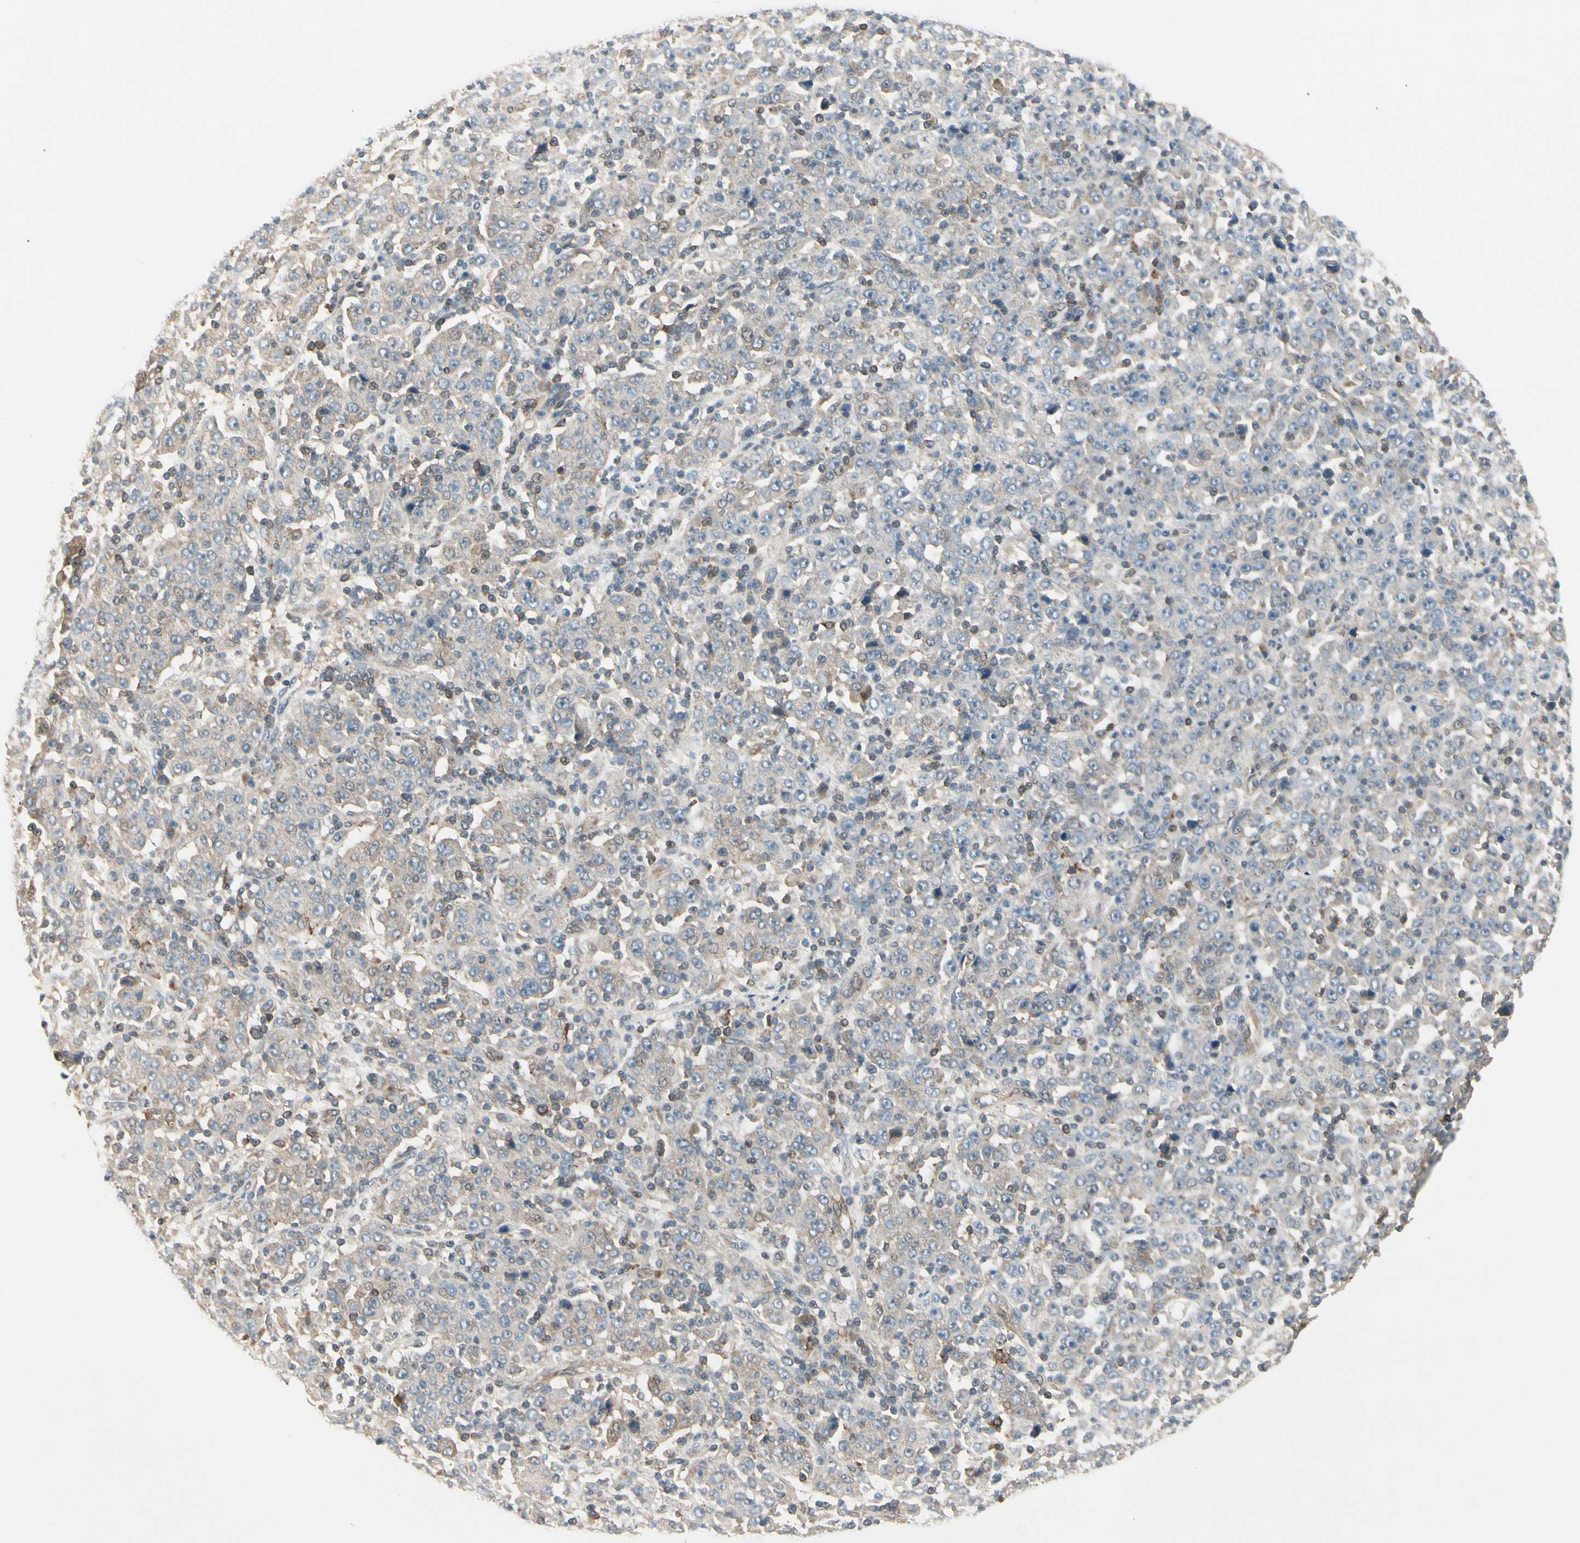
{"staining": {"intensity": "weak", "quantity": "<25%", "location": "cytoplasmic/membranous"}, "tissue": "stomach cancer", "cell_type": "Tumor cells", "image_type": "cancer", "snomed": [{"axis": "morphology", "description": "Normal tissue, NOS"}, {"axis": "morphology", "description": "Adenocarcinoma, NOS"}, {"axis": "topography", "description": "Stomach, upper"}, {"axis": "topography", "description": "Stomach"}], "caption": "Tumor cells are negative for brown protein staining in stomach adenocarcinoma.", "gene": "OXSR1", "patient": {"sex": "male", "age": 59}}